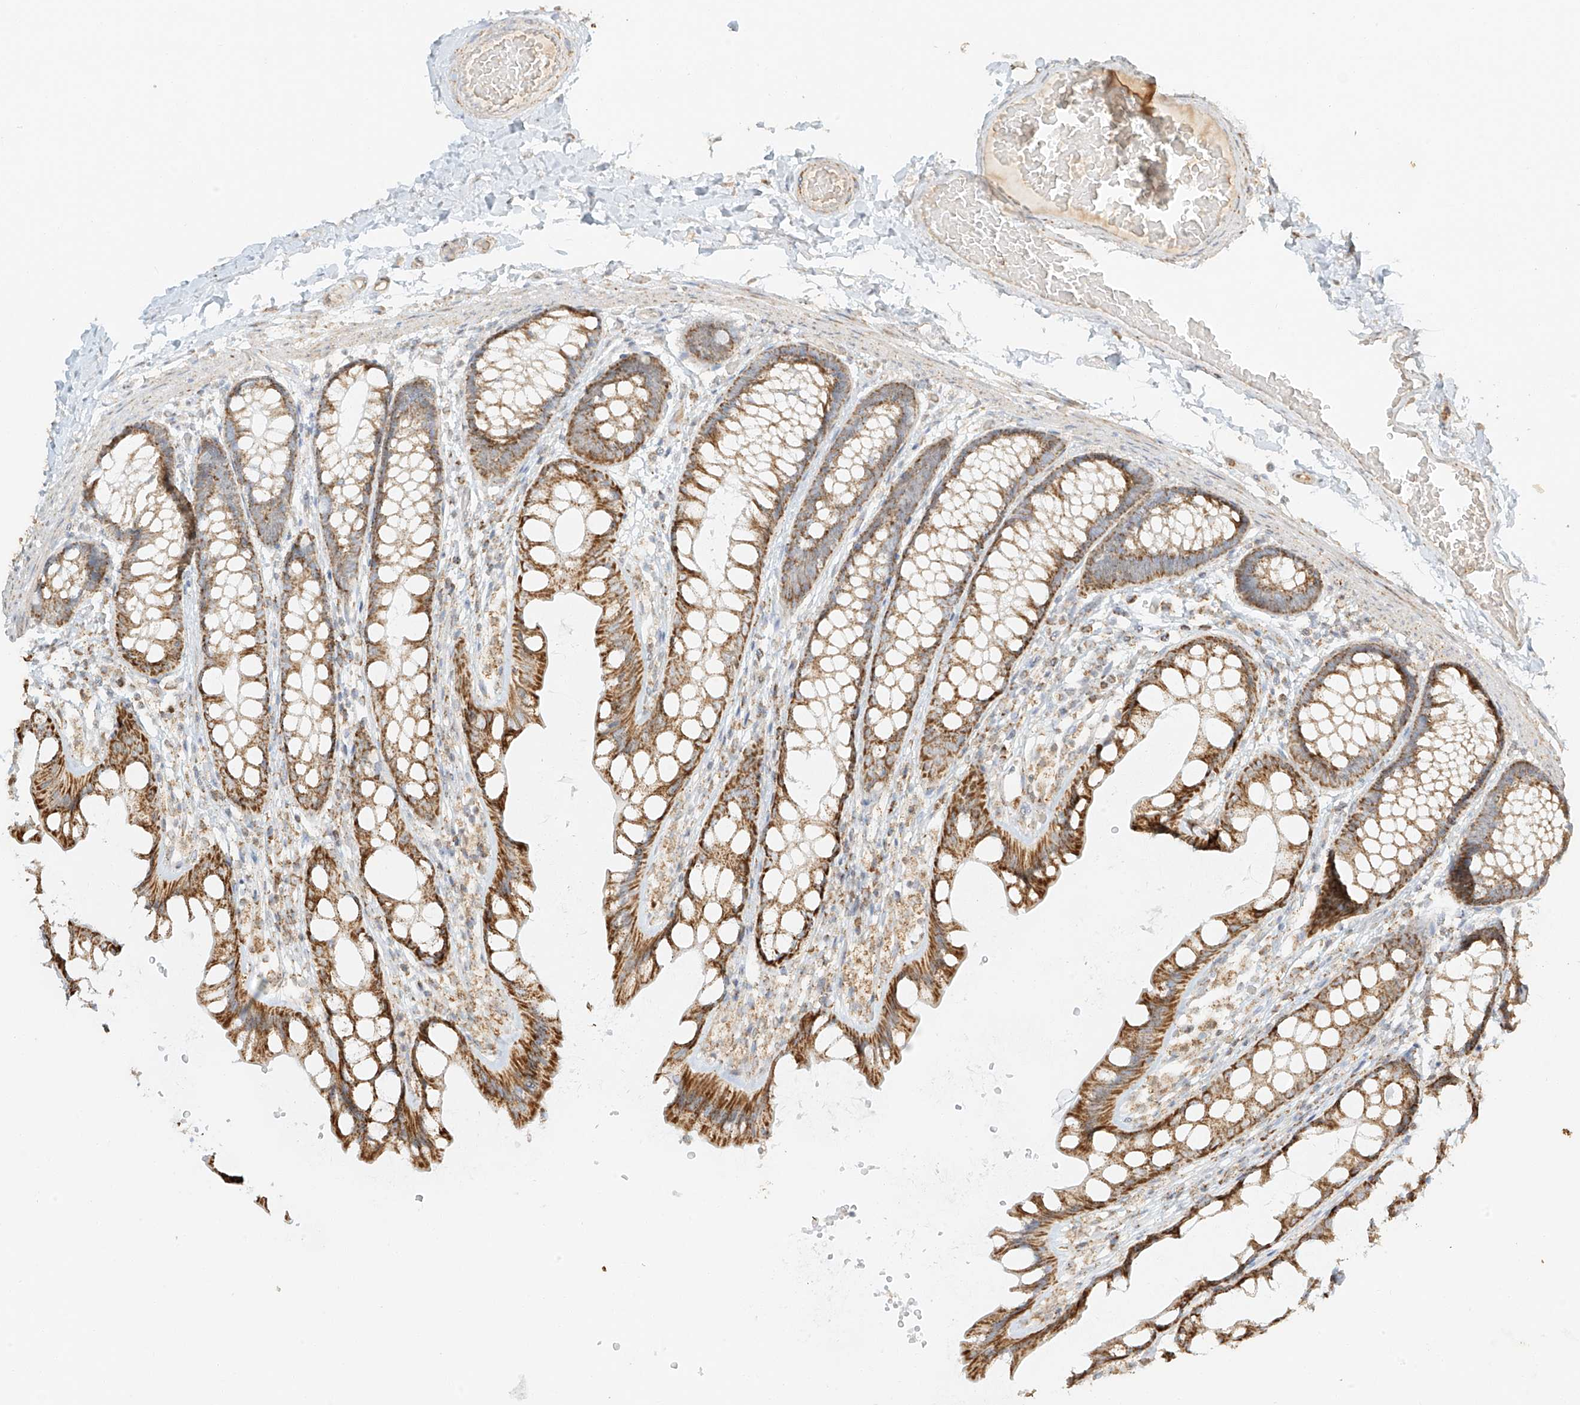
{"staining": {"intensity": "moderate", "quantity": "25%-75%", "location": "cytoplasmic/membranous"}, "tissue": "colon", "cell_type": "Endothelial cells", "image_type": "normal", "snomed": [{"axis": "morphology", "description": "Normal tissue, NOS"}, {"axis": "topography", "description": "Colon"}], "caption": "Unremarkable colon demonstrates moderate cytoplasmic/membranous staining in approximately 25%-75% of endothelial cells, visualized by immunohistochemistry. The protein is shown in brown color, while the nuclei are stained blue.", "gene": "MIPEP", "patient": {"sex": "male", "age": 47}}